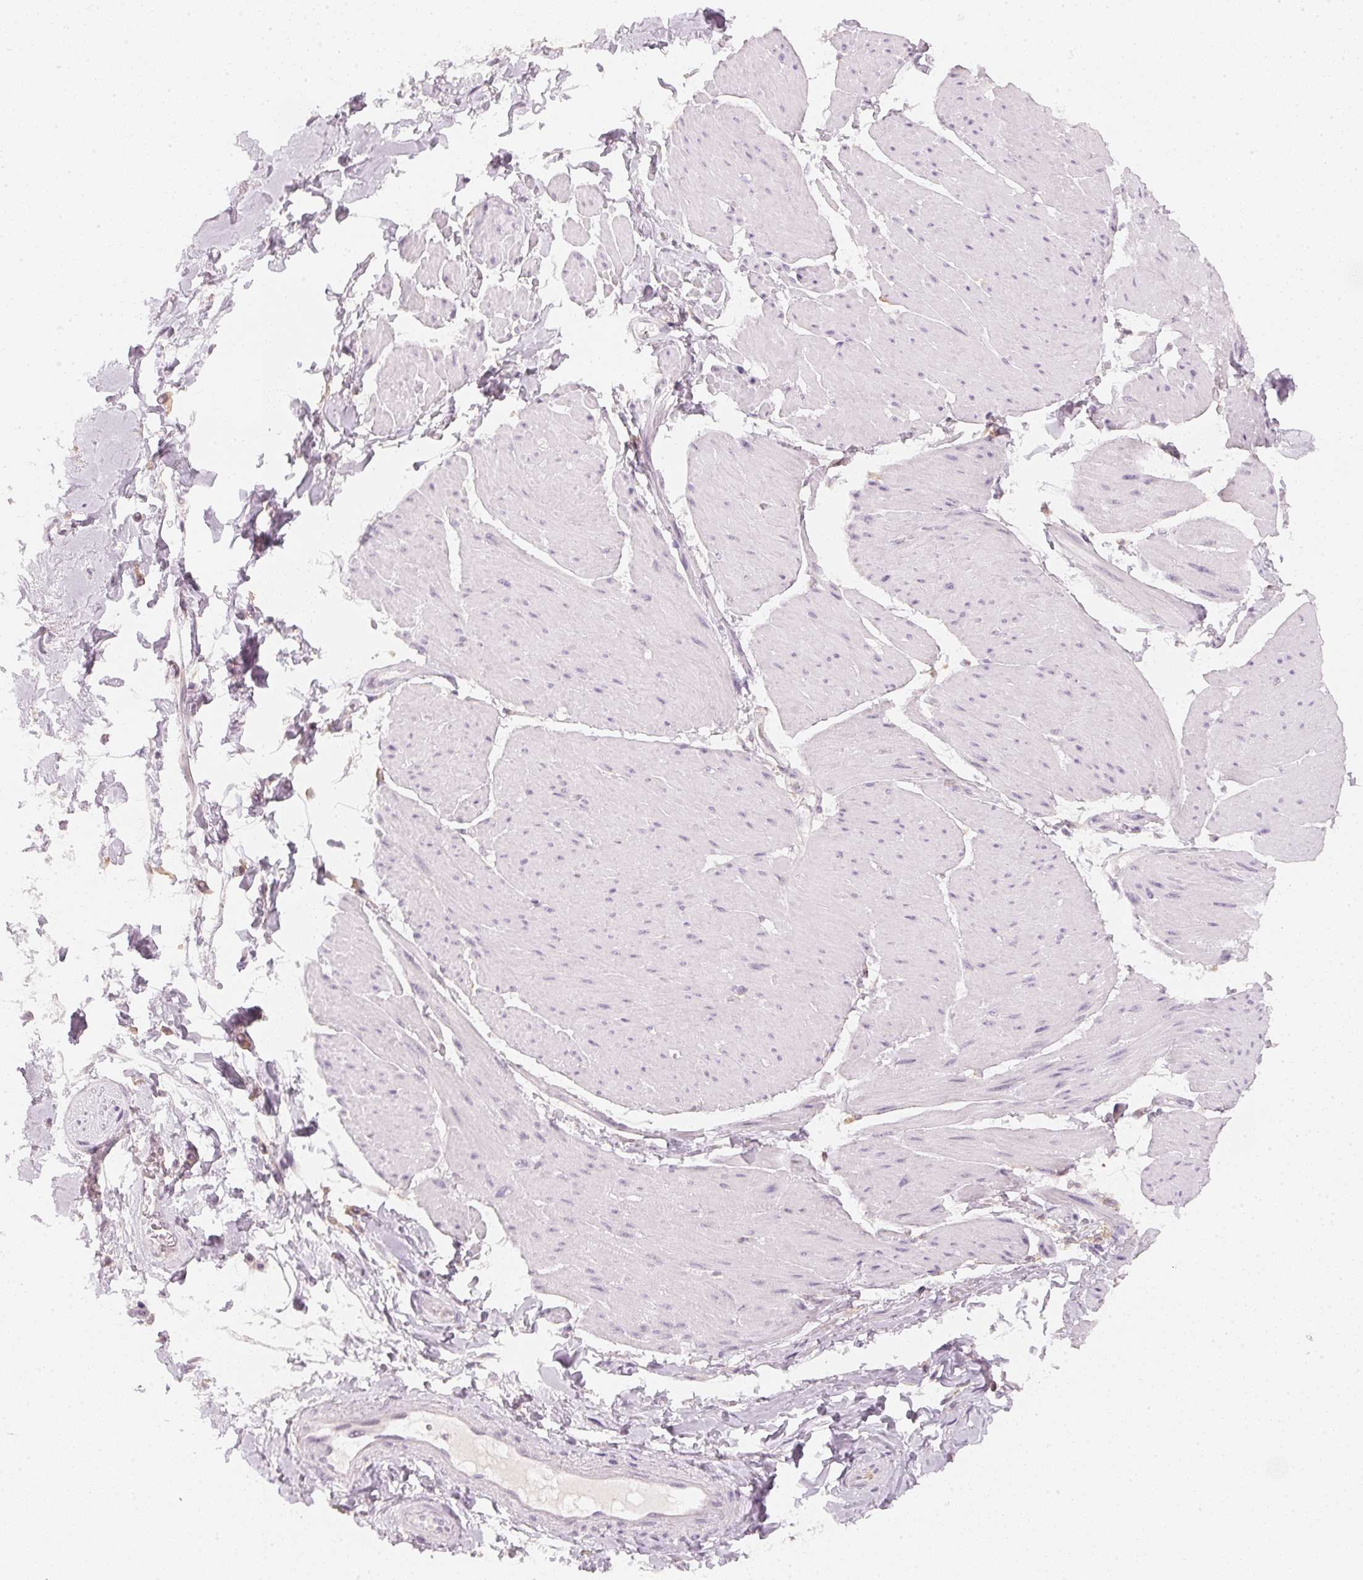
{"staining": {"intensity": "weak", "quantity": "<25%", "location": "cytoplasmic/membranous"}, "tissue": "adipose tissue", "cell_type": "Adipocytes", "image_type": "normal", "snomed": [{"axis": "morphology", "description": "Normal tissue, NOS"}, {"axis": "topography", "description": "Urinary bladder"}, {"axis": "topography", "description": "Peripheral nerve tissue"}], "caption": "IHC micrograph of benign adipose tissue: human adipose tissue stained with DAB (3,3'-diaminobenzidine) displays no significant protein positivity in adipocytes.", "gene": "CFAP276", "patient": {"sex": "female", "age": 60}}